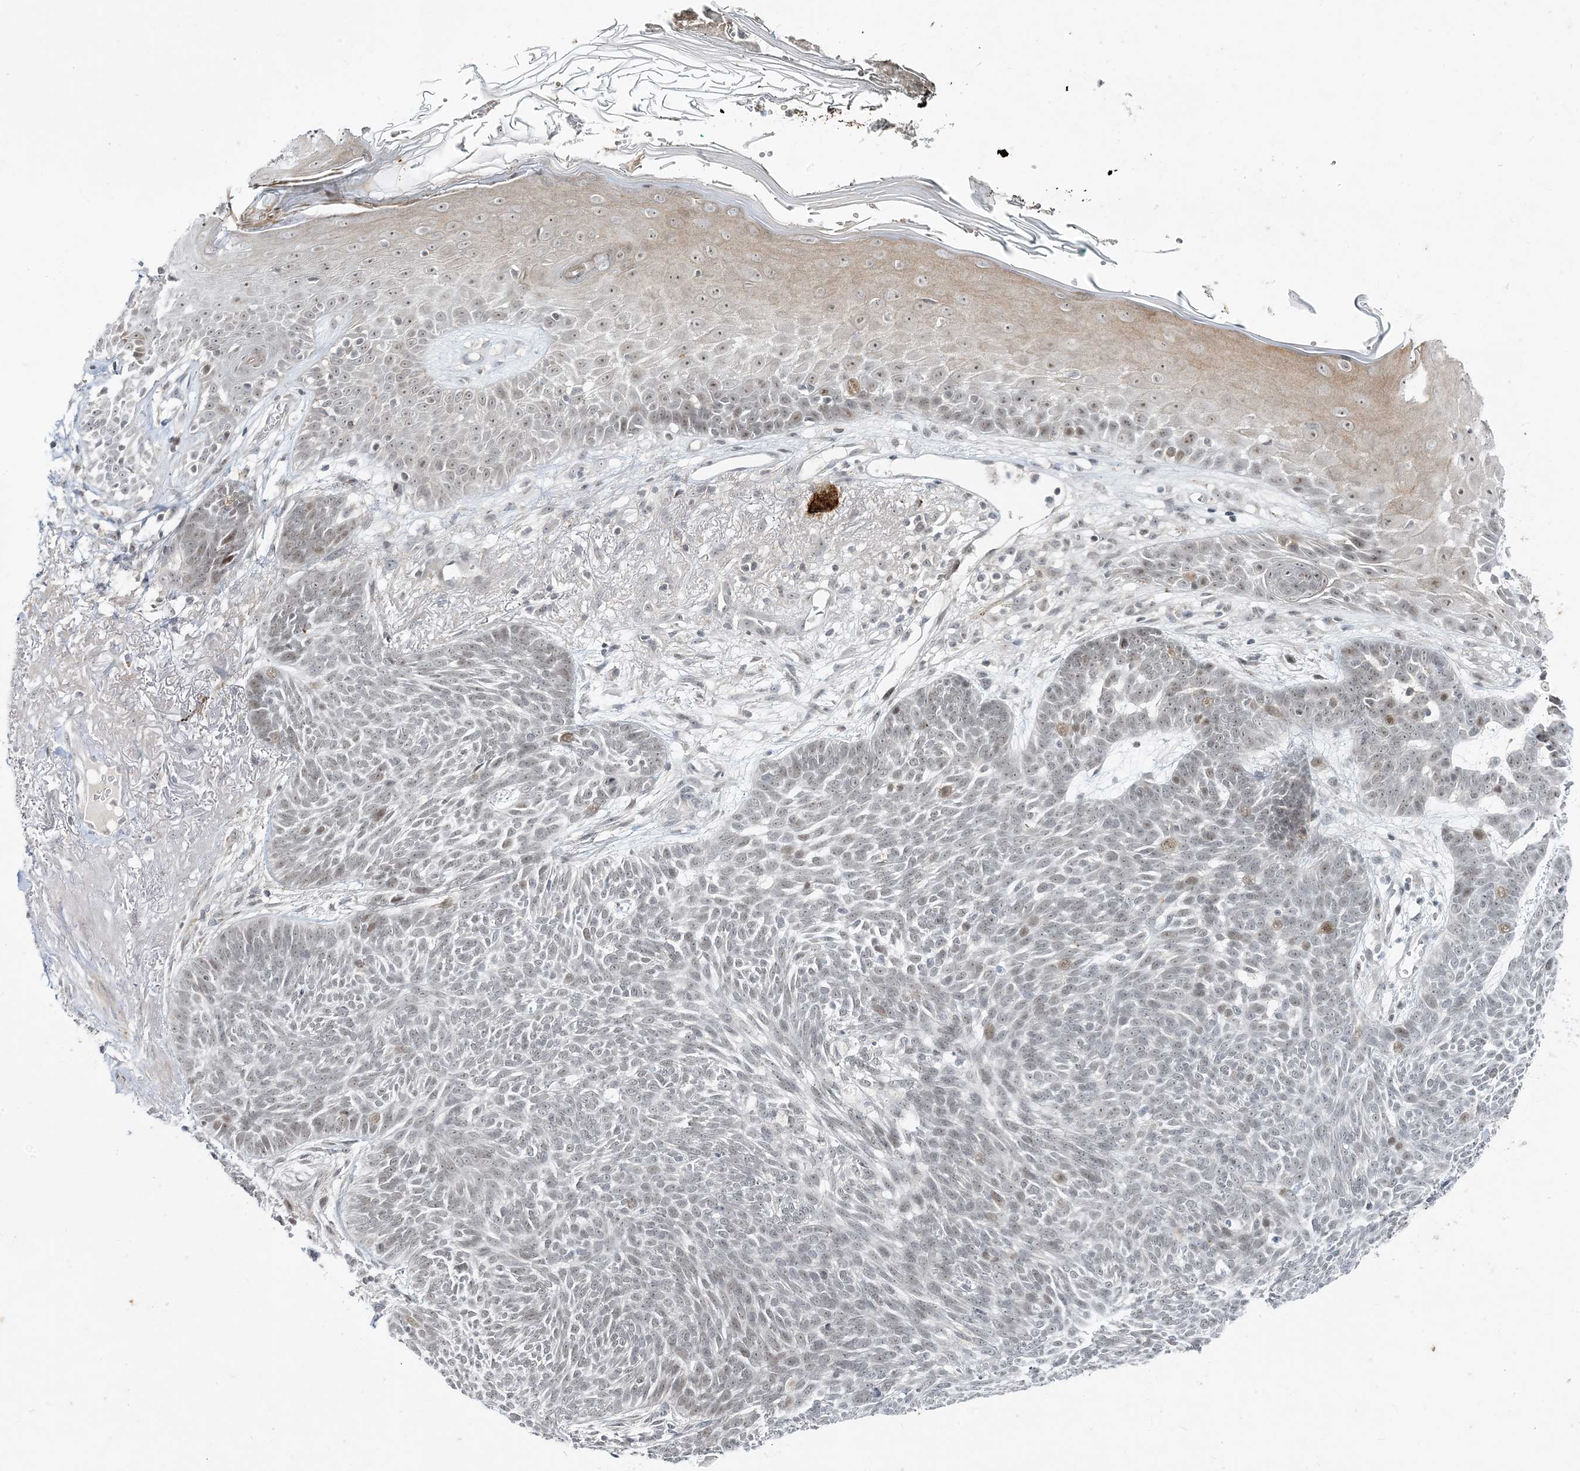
{"staining": {"intensity": "weak", "quantity": "<25%", "location": "nuclear"}, "tissue": "skin cancer", "cell_type": "Tumor cells", "image_type": "cancer", "snomed": [{"axis": "morphology", "description": "Normal tissue, NOS"}, {"axis": "morphology", "description": "Basal cell carcinoma"}, {"axis": "topography", "description": "Skin"}], "caption": "This micrograph is of skin basal cell carcinoma stained with IHC to label a protein in brown with the nuclei are counter-stained blue. There is no expression in tumor cells. Nuclei are stained in blue.", "gene": "LEXM", "patient": {"sex": "male", "age": 64}}